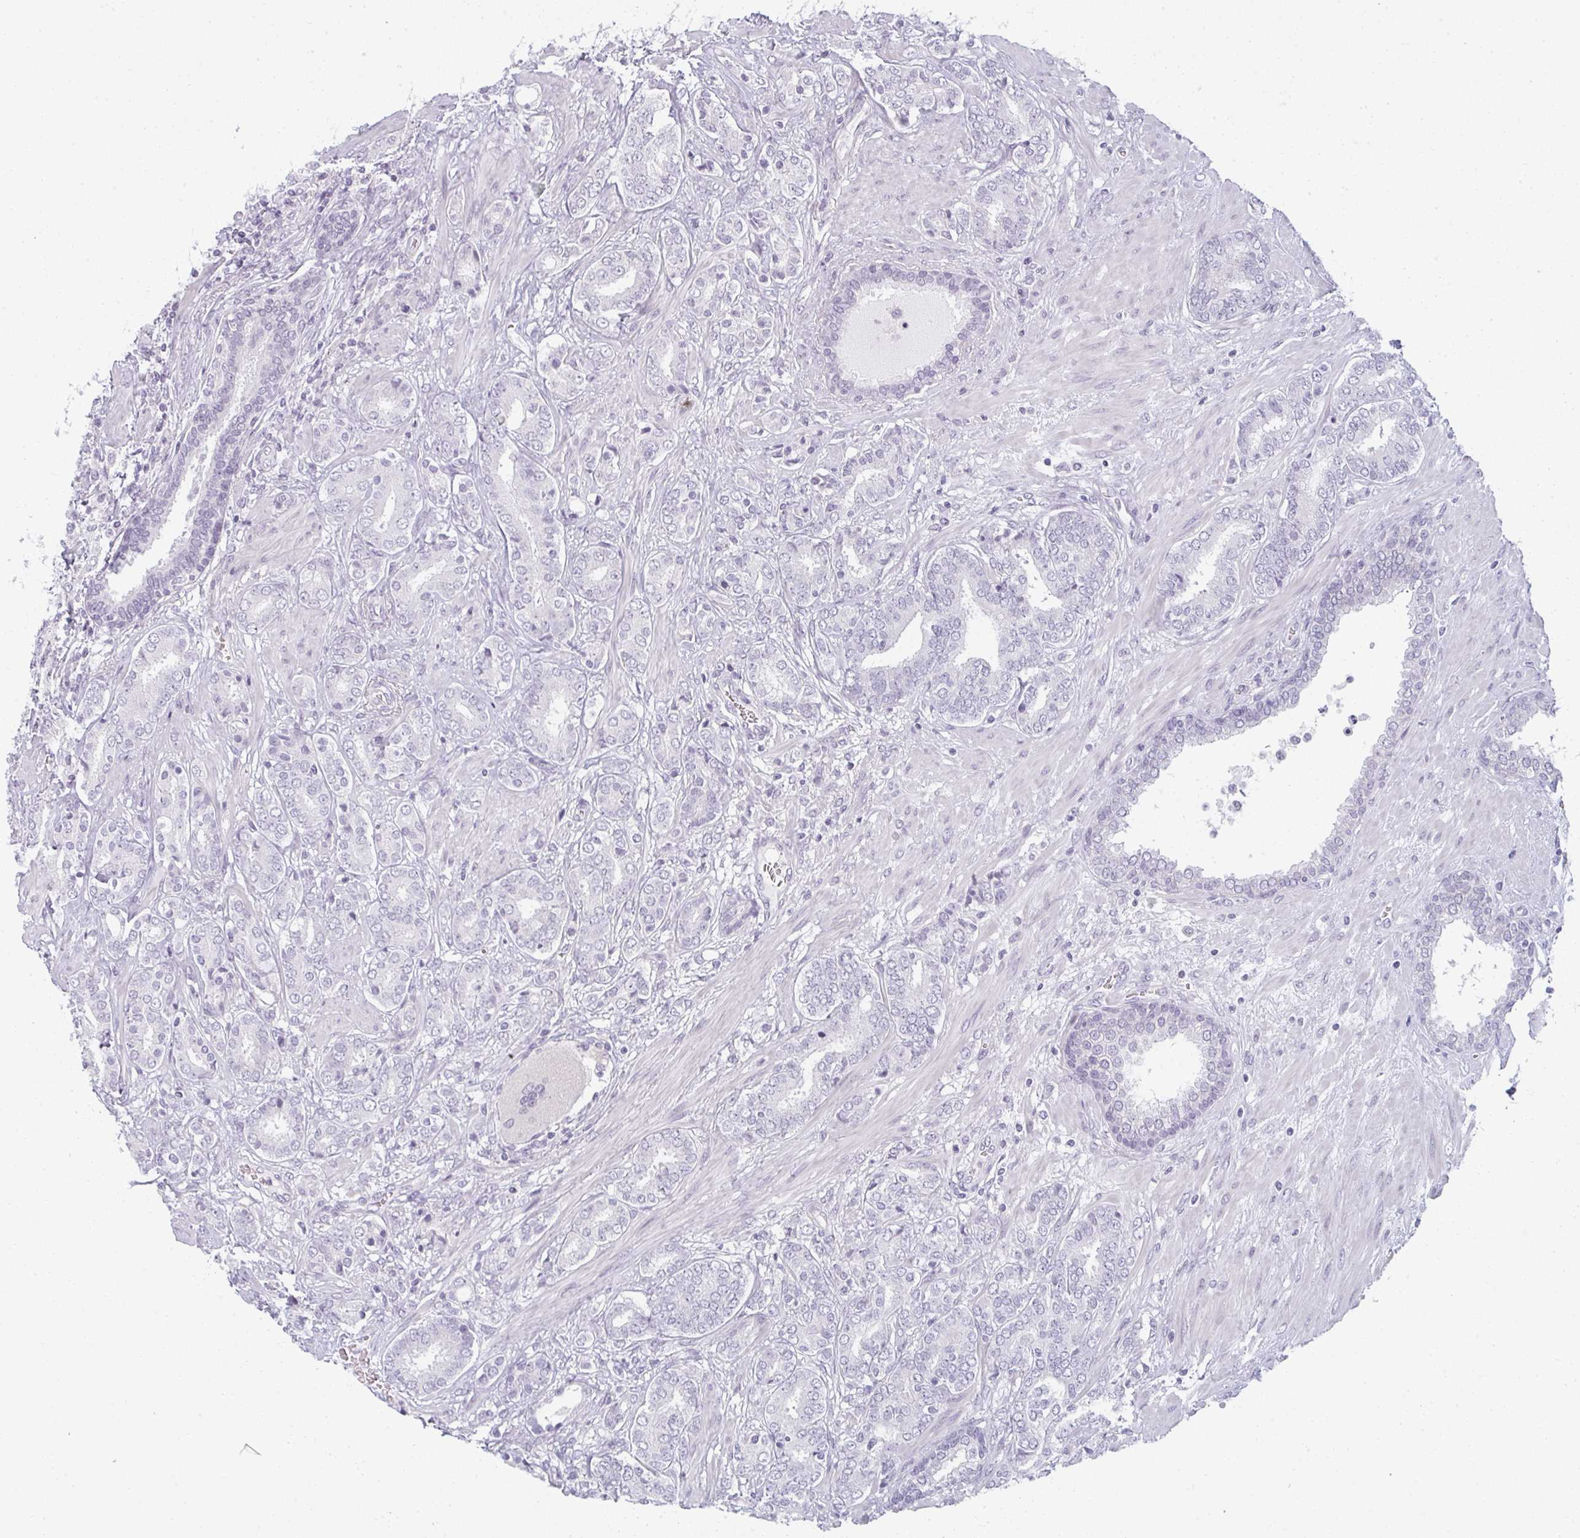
{"staining": {"intensity": "negative", "quantity": "none", "location": "none"}, "tissue": "prostate cancer", "cell_type": "Tumor cells", "image_type": "cancer", "snomed": [{"axis": "morphology", "description": "Adenocarcinoma, High grade"}, {"axis": "topography", "description": "Prostate"}], "caption": "There is no significant expression in tumor cells of high-grade adenocarcinoma (prostate).", "gene": "RBBP6", "patient": {"sex": "male", "age": 62}}